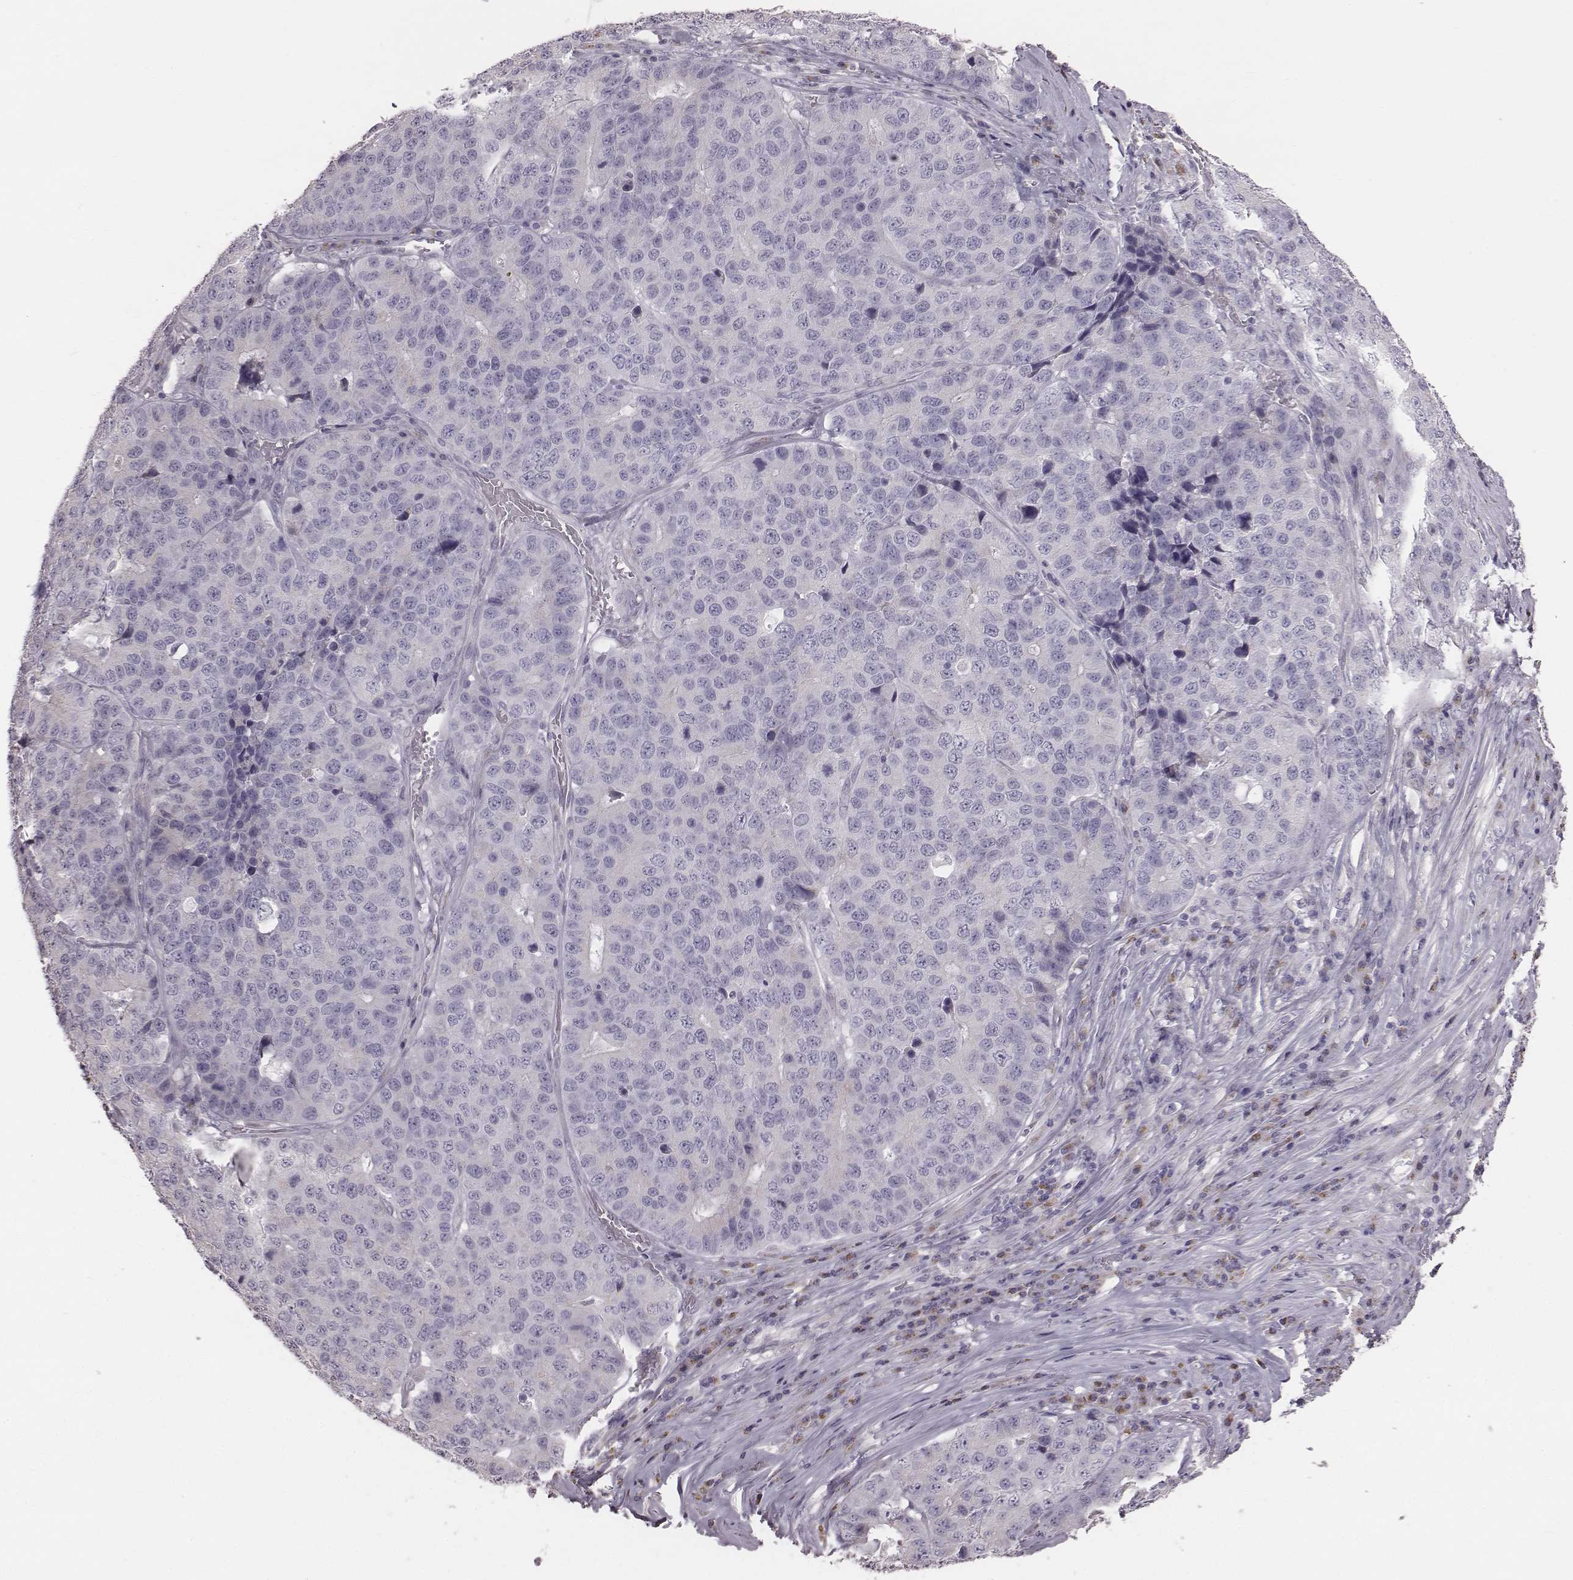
{"staining": {"intensity": "negative", "quantity": "none", "location": "none"}, "tissue": "stomach cancer", "cell_type": "Tumor cells", "image_type": "cancer", "snomed": [{"axis": "morphology", "description": "Adenocarcinoma, NOS"}, {"axis": "topography", "description": "Stomach"}], "caption": "The immunohistochemistry image has no significant staining in tumor cells of stomach adenocarcinoma tissue.", "gene": "C6orf58", "patient": {"sex": "male", "age": 71}}